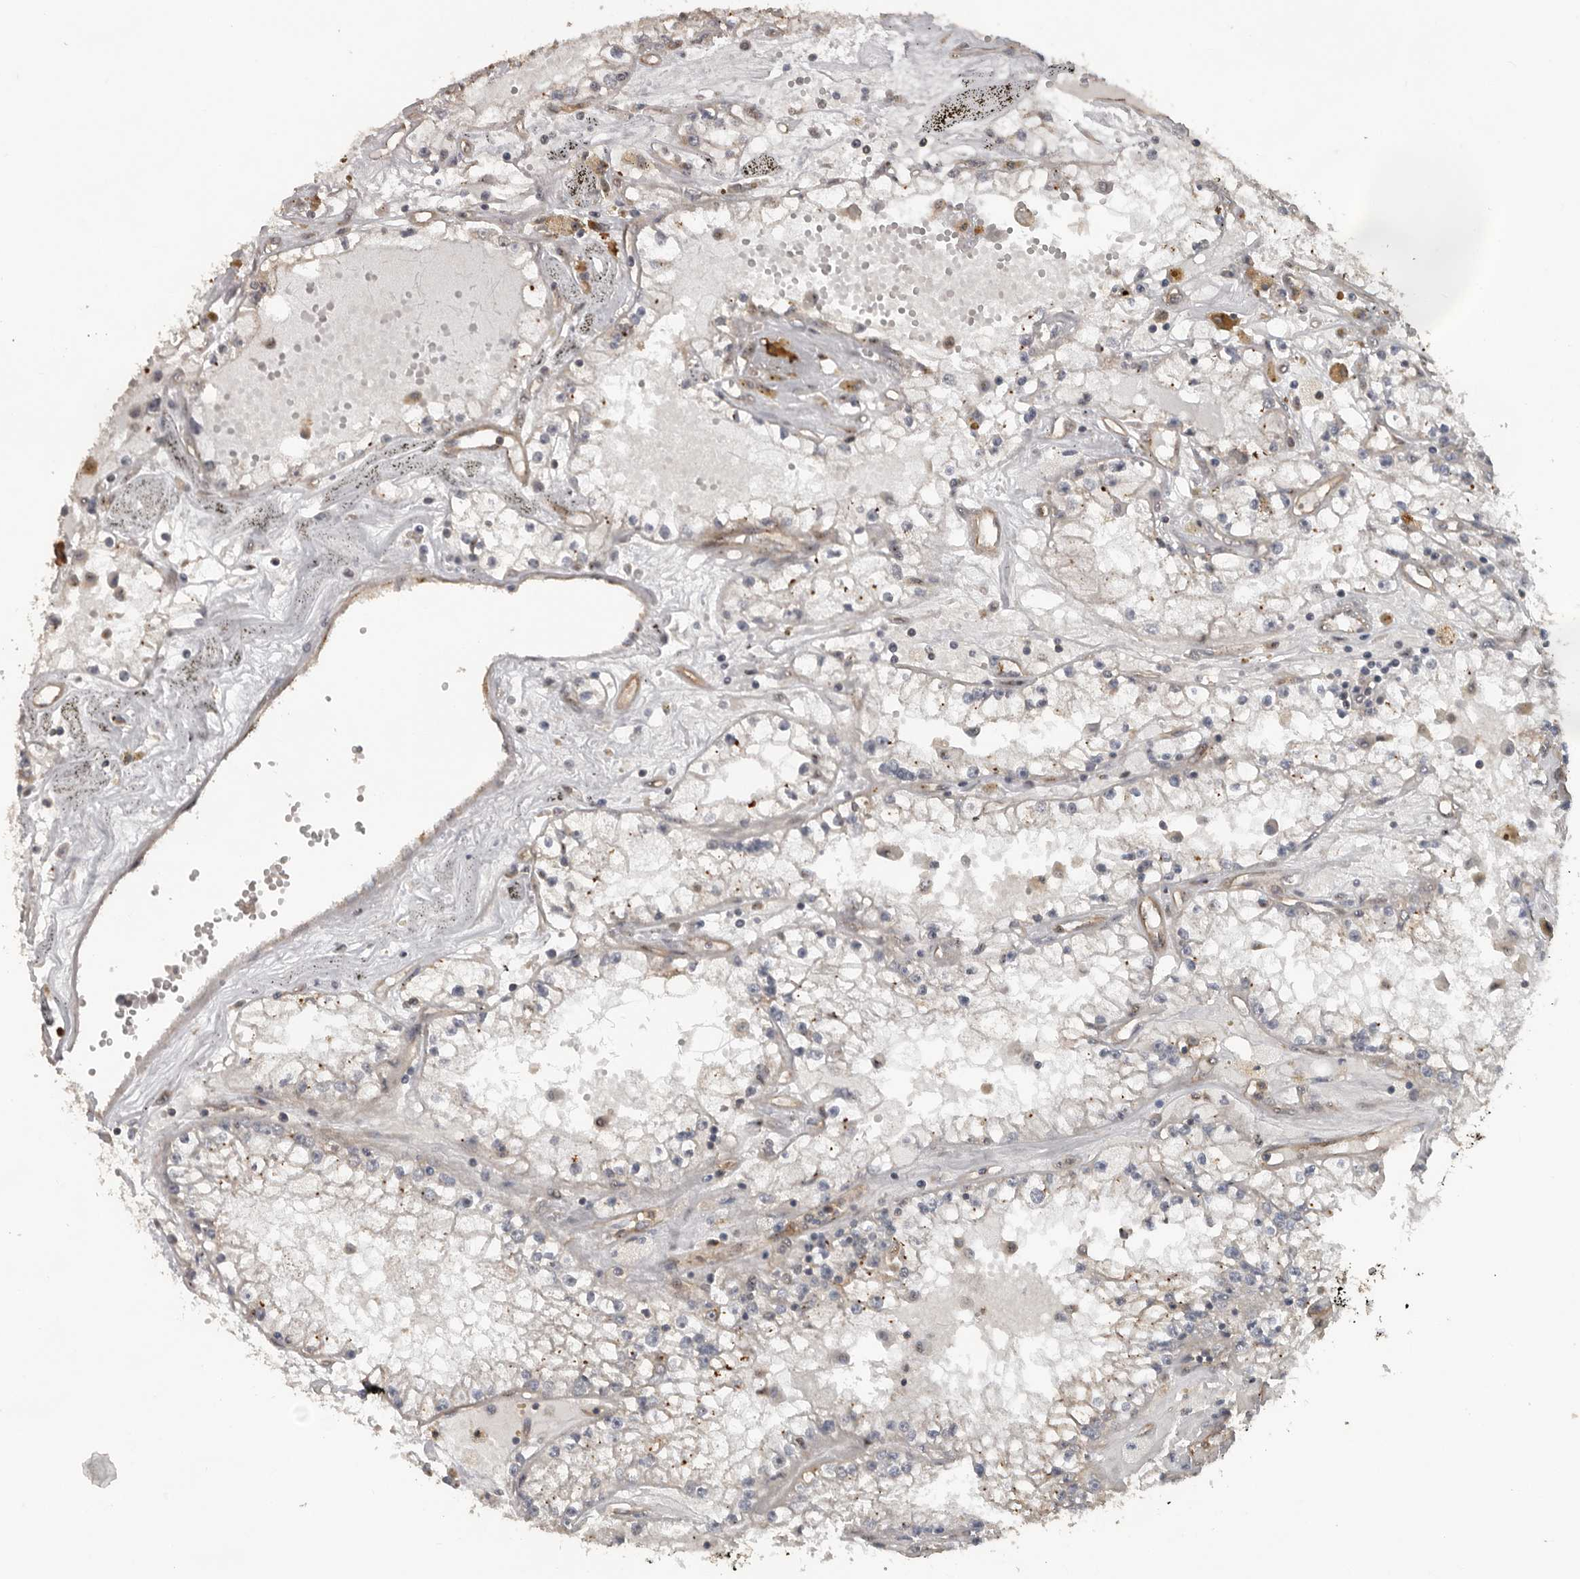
{"staining": {"intensity": "negative", "quantity": "none", "location": "none"}, "tissue": "renal cancer", "cell_type": "Tumor cells", "image_type": "cancer", "snomed": [{"axis": "morphology", "description": "Adenocarcinoma, NOS"}, {"axis": "topography", "description": "Kidney"}], "caption": "Renal adenocarcinoma was stained to show a protein in brown. There is no significant expression in tumor cells.", "gene": "CEP350", "patient": {"sex": "male", "age": 56}}